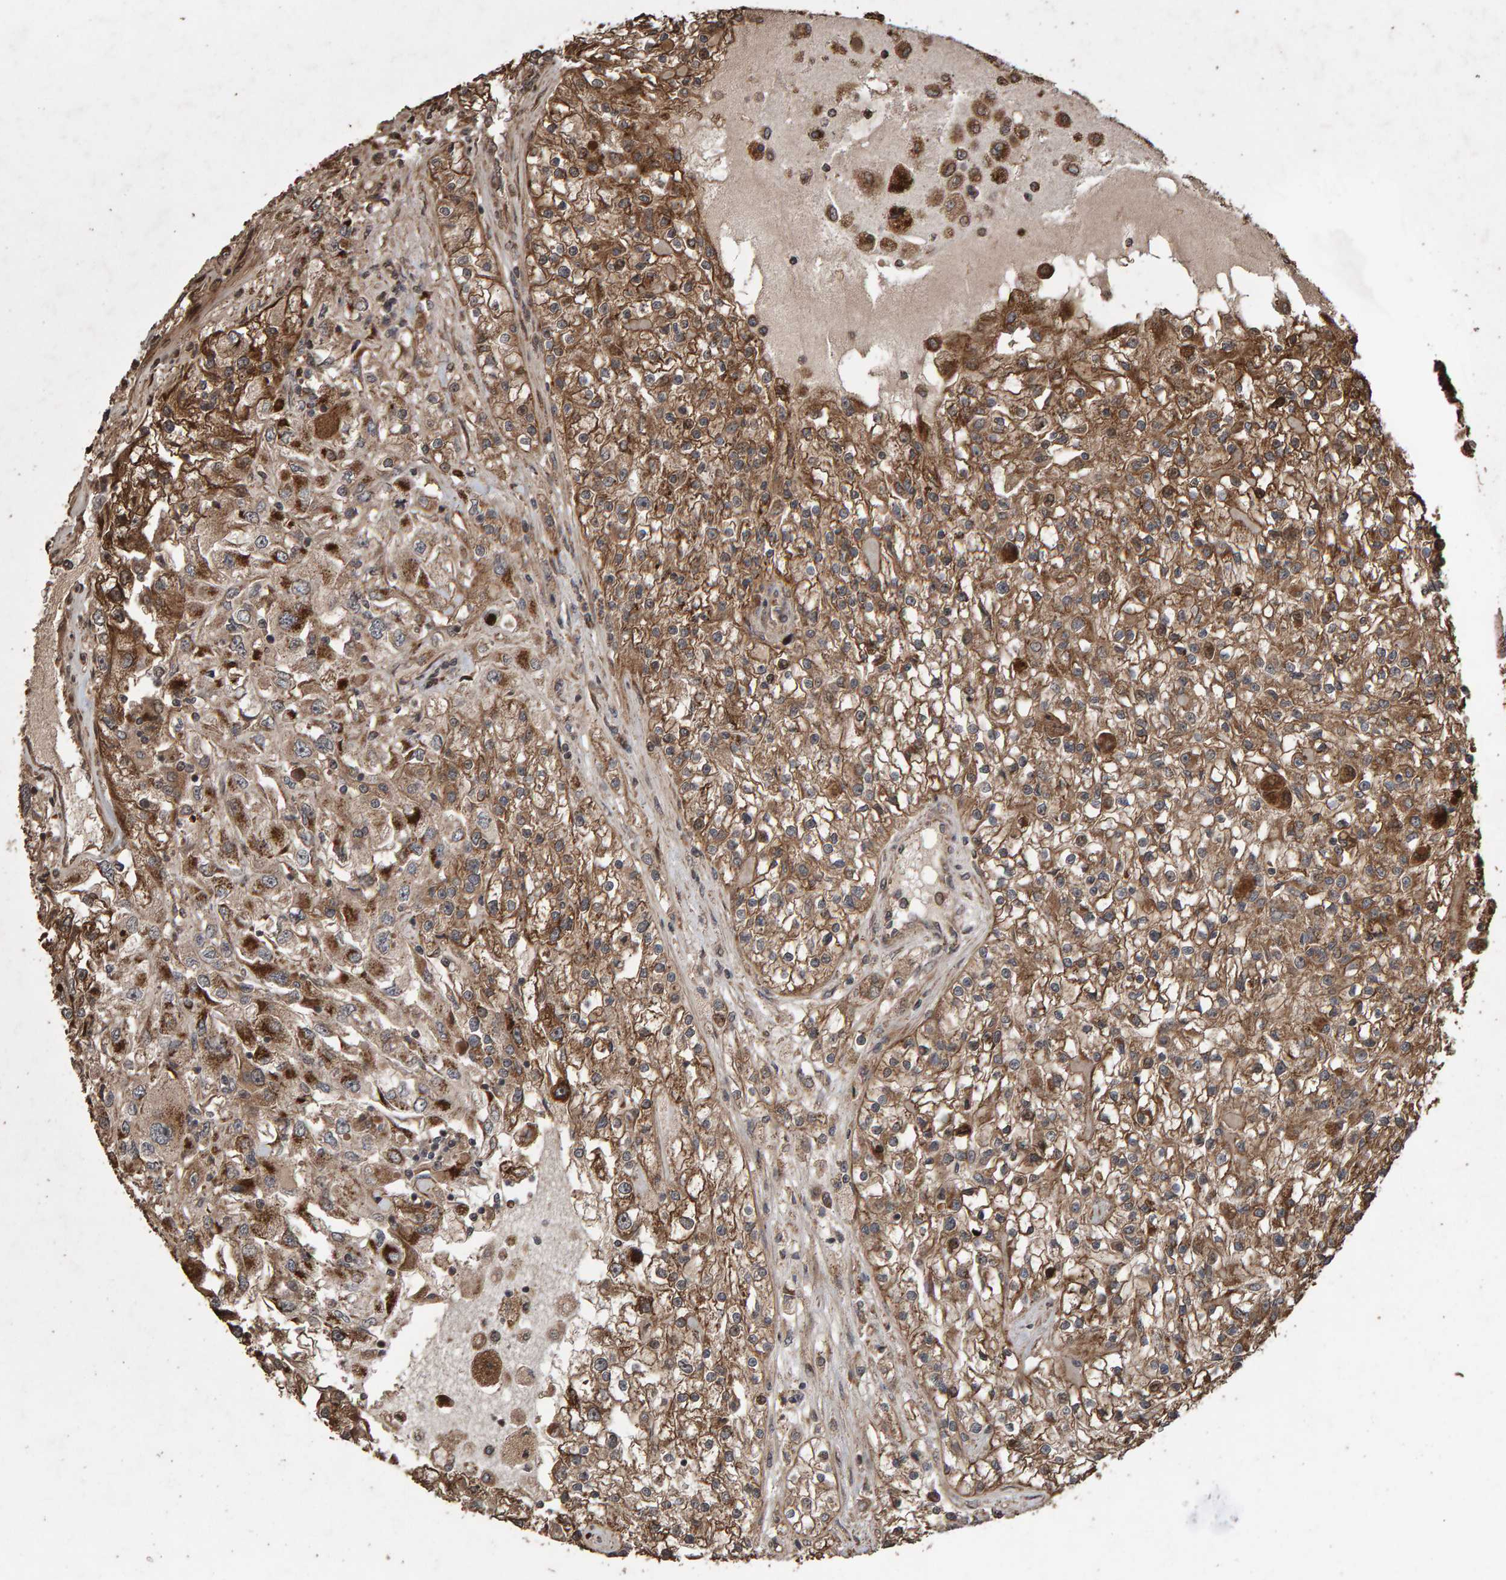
{"staining": {"intensity": "moderate", "quantity": ">75%", "location": "cytoplasmic/membranous"}, "tissue": "renal cancer", "cell_type": "Tumor cells", "image_type": "cancer", "snomed": [{"axis": "morphology", "description": "Adenocarcinoma, NOS"}, {"axis": "topography", "description": "Kidney"}], "caption": "The image demonstrates immunohistochemical staining of renal cancer. There is moderate cytoplasmic/membranous expression is appreciated in about >75% of tumor cells.", "gene": "OSBP2", "patient": {"sex": "female", "age": 52}}